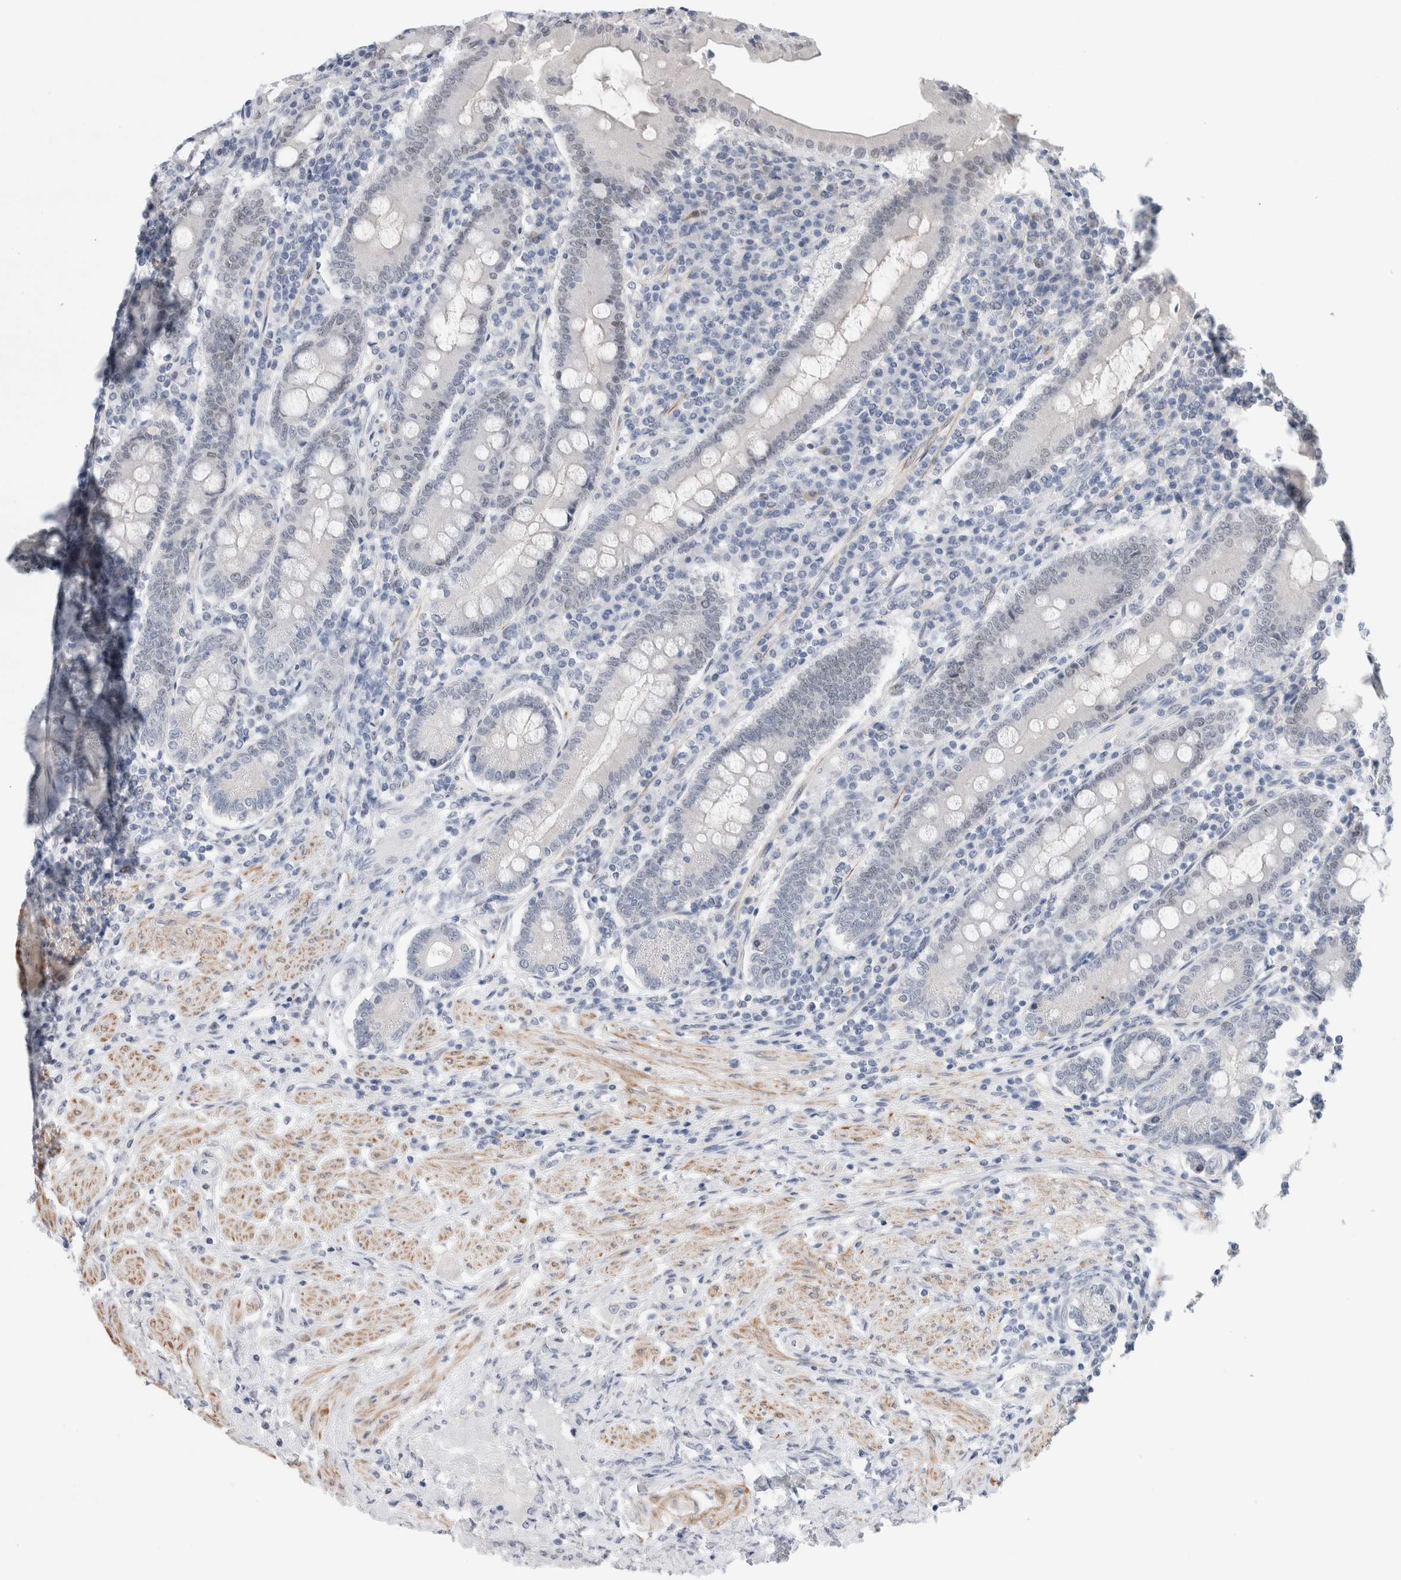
{"staining": {"intensity": "weak", "quantity": "25%-75%", "location": "nuclear"}, "tissue": "duodenum", "cell_type": "Glandular cells", "image_type": "normal", "snomed": [{"axis": "morphology", "description": "Normal tissue, NOS"}, {"axis": "morphology", "description": "Adenocarcinoma, NOS"}, {"axis": "topography", "description": "Pancreas"}, {"axis": "topography", "description": "Duodenum"}], "caption": "Glandular cells demonstrate low levels of weak nuclear expression in about 25%-75% of cells in normal duodenum.", "gene": "KNL1", "patient": {"sex": "male", "age": 50}}